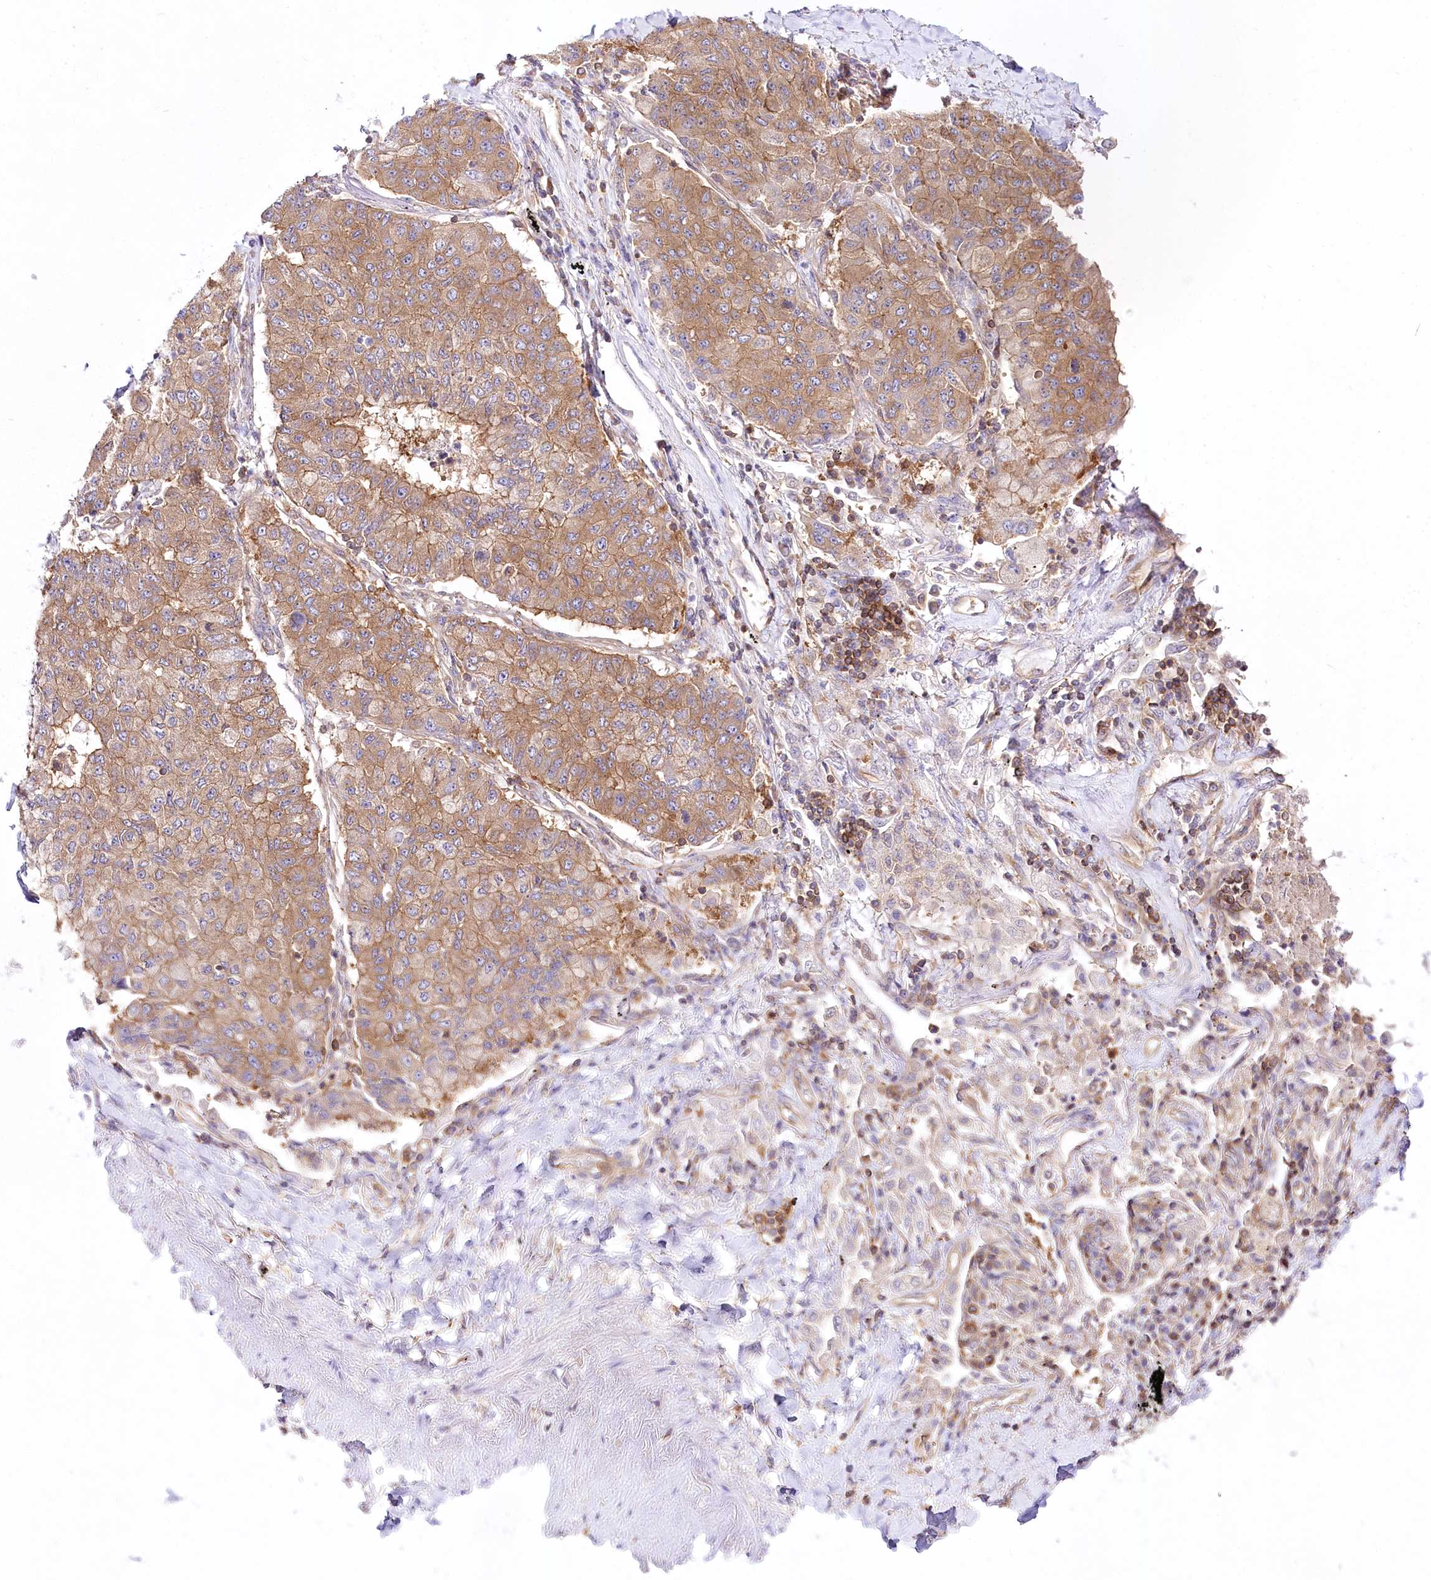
{"staining": {"intensity": "weak", "quantity": ">75%", "location": "cytoplasmic/membranous"}, "tissue": "lung cancer", "cell_type": "Tumor cells", "image_type": "cancer", "snomed": [{"axis": "morphology", "description": "Squamous cell carcinoma, NOS"}, {"axis": "topography", "description": "Lung"}], "caption": "Protein staining of lung cancer tissue displays weak cytoplasmic/membranous staining in approximately >75% of tumor cells.", "gene": "ABRAXAS2", "patient": {"sex": "male", "age": 74}}